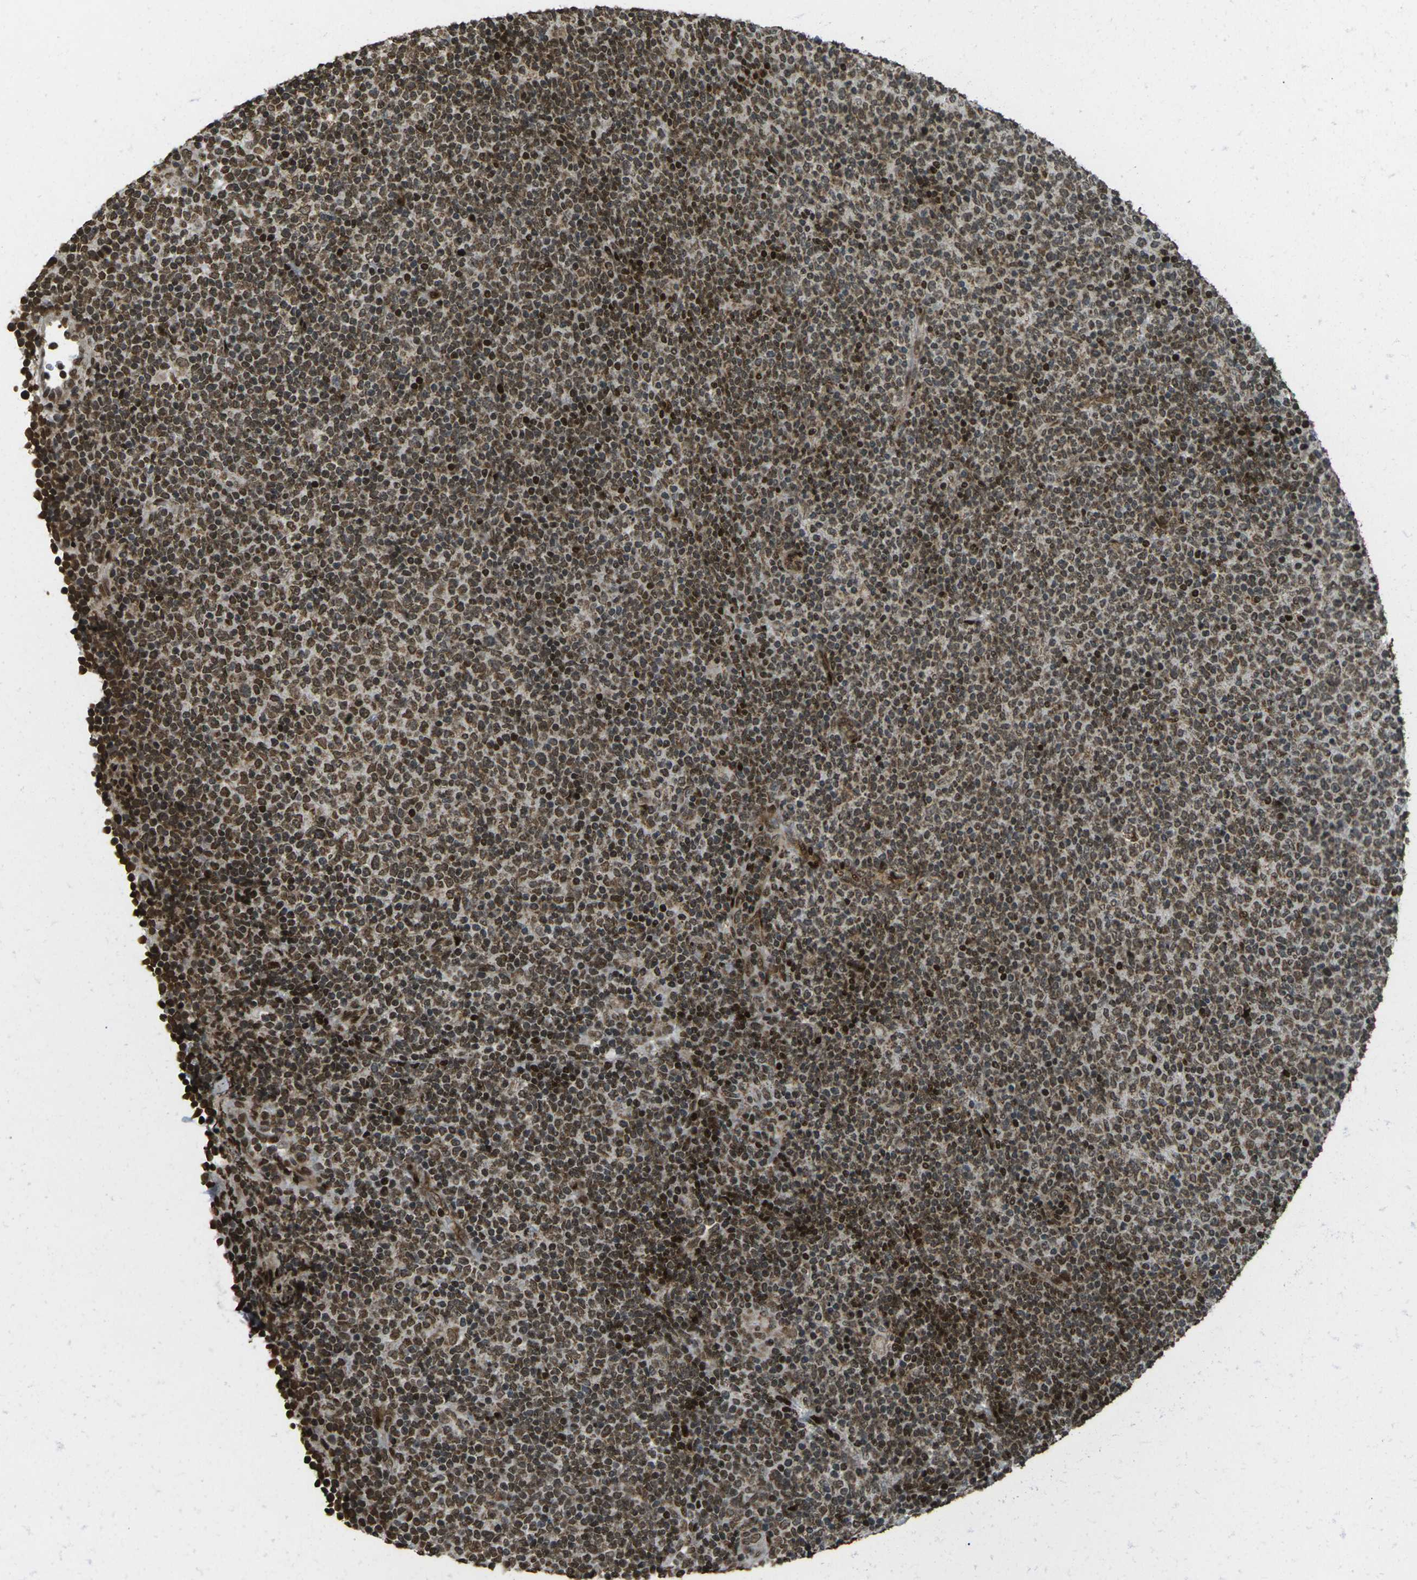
{"staining": {"intensity": "strong", "quantity": ">75%", "location": "cytoplasmic/membranous,nuclear"}, "tissue": "lymphoma", "cell_type": "Tumor cells", "image_type": "cancer", "snomed": [{"axis": "morphology", "description": "Malignant lymphoma, non-Hodgkin's type, Low grade"}, {"axis": "topography", "description": "Lymph node"}], "caption": "The histopathology image demonstrates immunohistochemical staining of malignant lymphoma, non-Hodgkin's type (low-grade). There is strong cytoplasmic/membranous and nuclear expression is appreciated in about >75% of tumor cells.", "gene": "NEUROG2", "patient": {"sex": "male", "age": 70}}